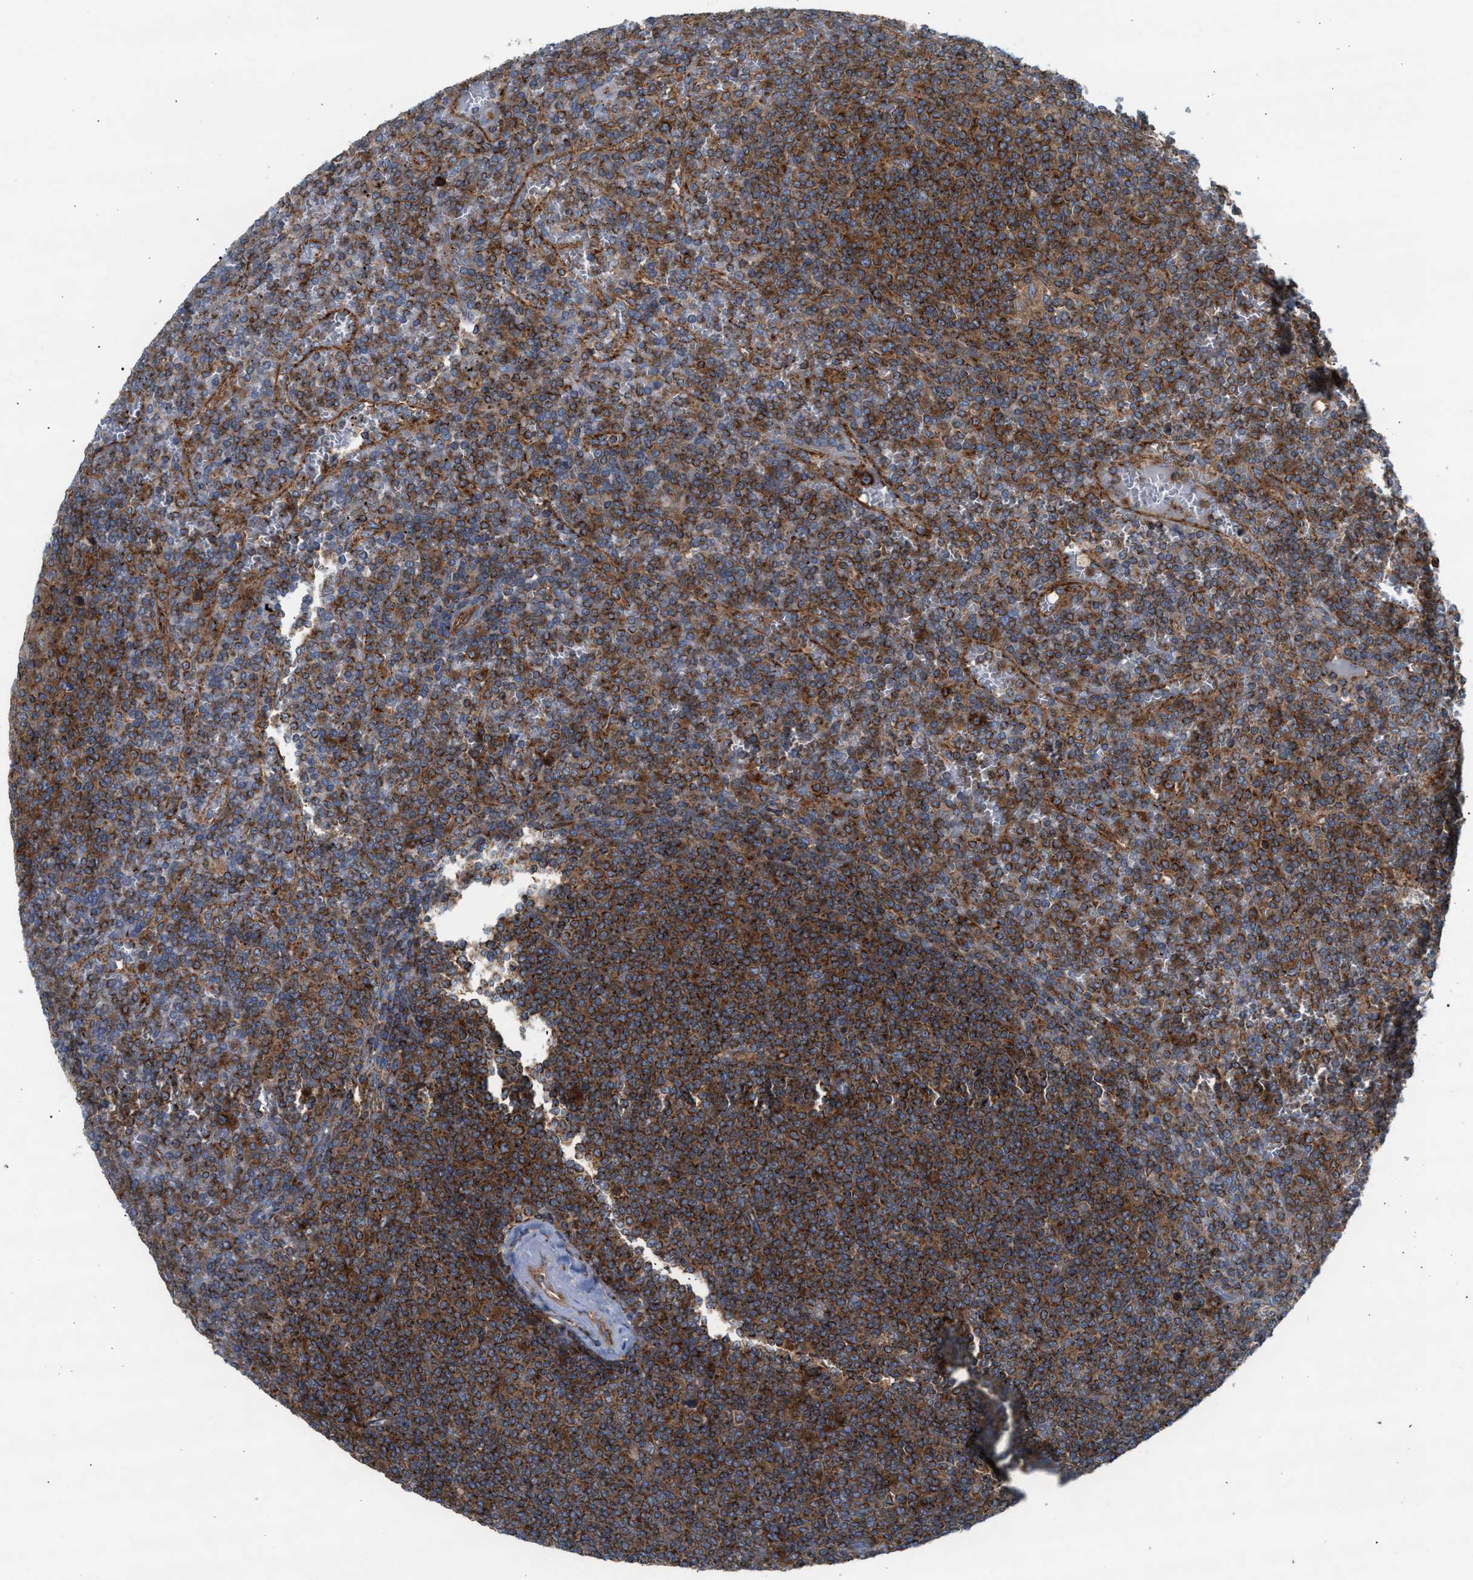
{"staining": {"intensity": "strong", "quantity": ">75%", "location": "cytoplasmic/membranous"}, "tissue": "lymphoma", "cell_type": "Tumor cells", "image_type": "cancer", "snomed": [{"axis": "morphology", "description": "Malignant lymphoma, non-Hodgkin's type, Low grade"}, {"axis": "topography", "description": "Spleen"}], "caption": "An immunohistochemistry (IHC) photomicrograph of neoplastic tissue is shown. Protein staining in brown shows strong cytoplasmic/membranous positivity in lymphoma within tumor cells.", "gene": "TBC1D15", "patient": {"sex": "female", "age": 19}}